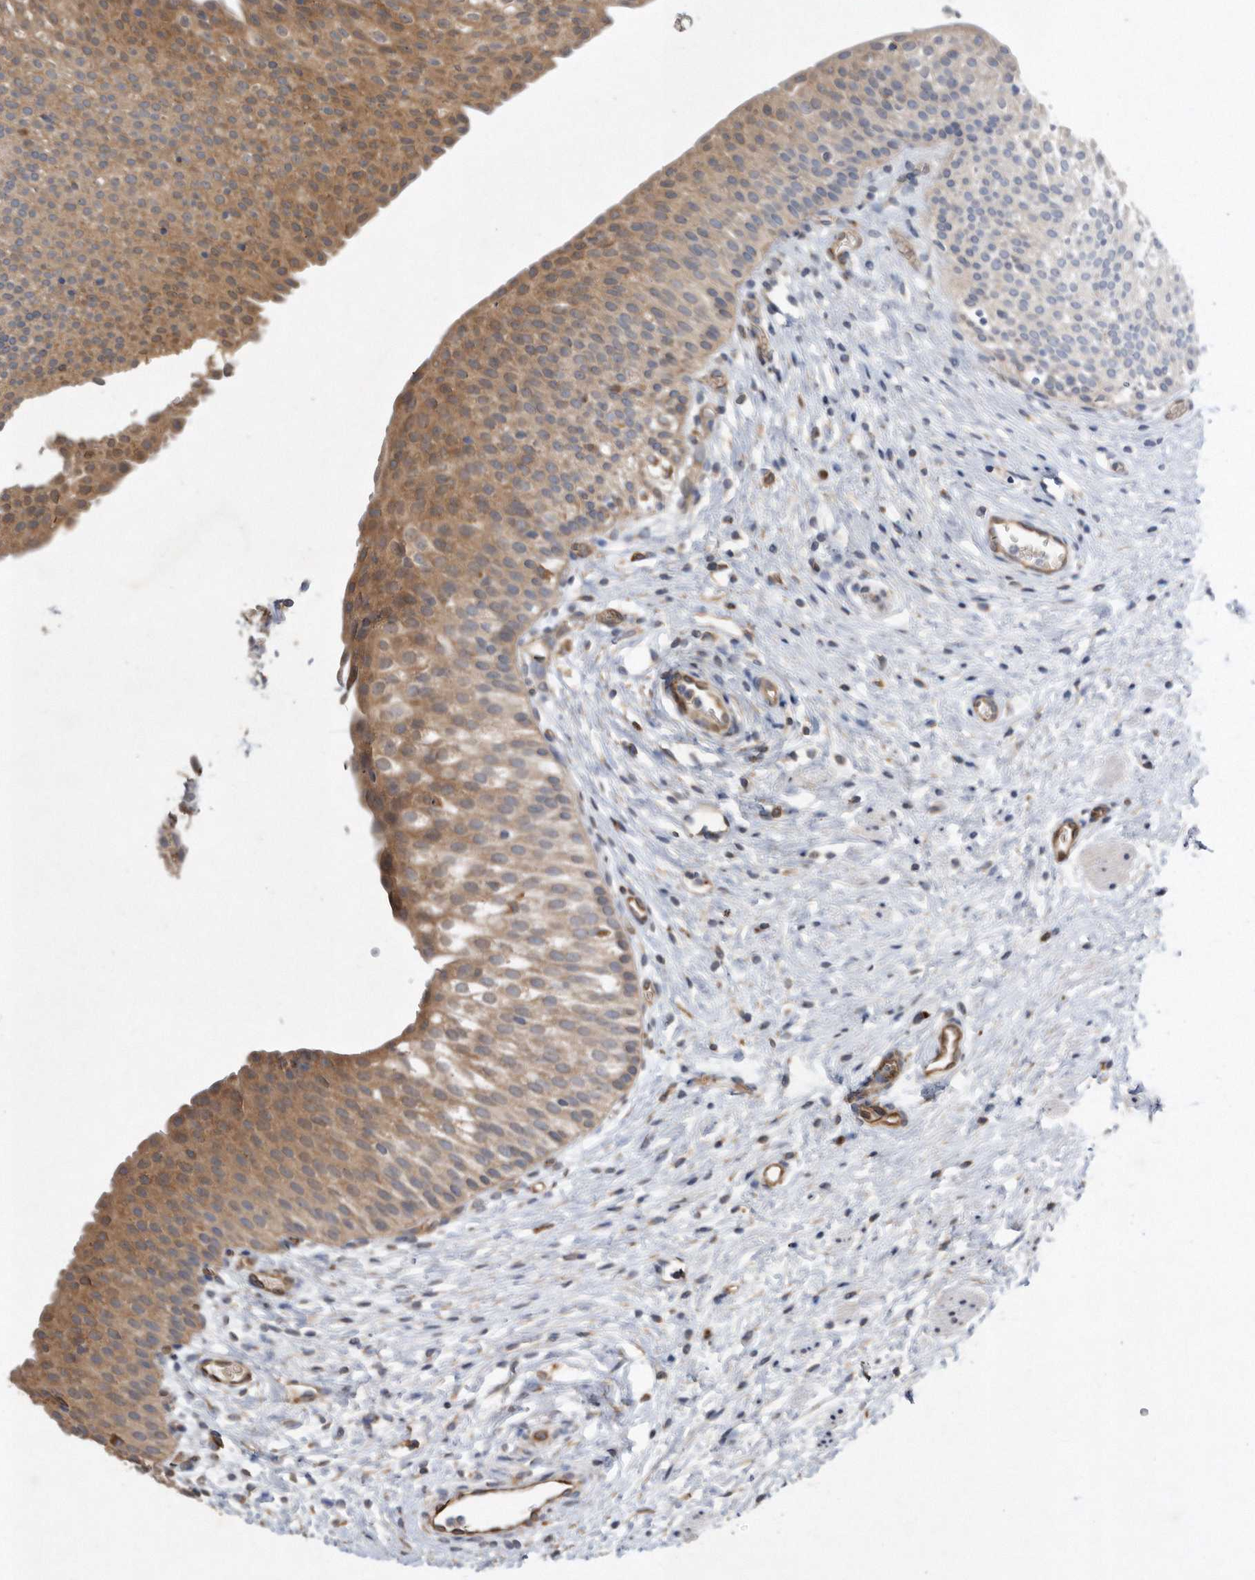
{"staining": {"intensity": "moderate", "quantity": ">75%", "location": "cytoplasmic/membranous"}, "tissue": "urinary bladder", "cell_type": "Urothelial cells", "image_type": "normal", "snomed": [{"axis": "morphology", "description": "Normal tissue, NOS"}, {"axis": "topography", "description": "Urinary bladder"}], "caption": "Brown immunohistochemical staining in benign urinary bladder shows moderate cytoplasmic/membranous positivity in about >75% of urothelial cells. The staining was performed using DAB (3,3'-diaminobenzidine) to visualize the protein expression in brown, while the nuclei were stained in blue with hematoxylin (Magnification: 20x).", "gene": "PON2", "patient": {"sex": "male", "age": 1}}